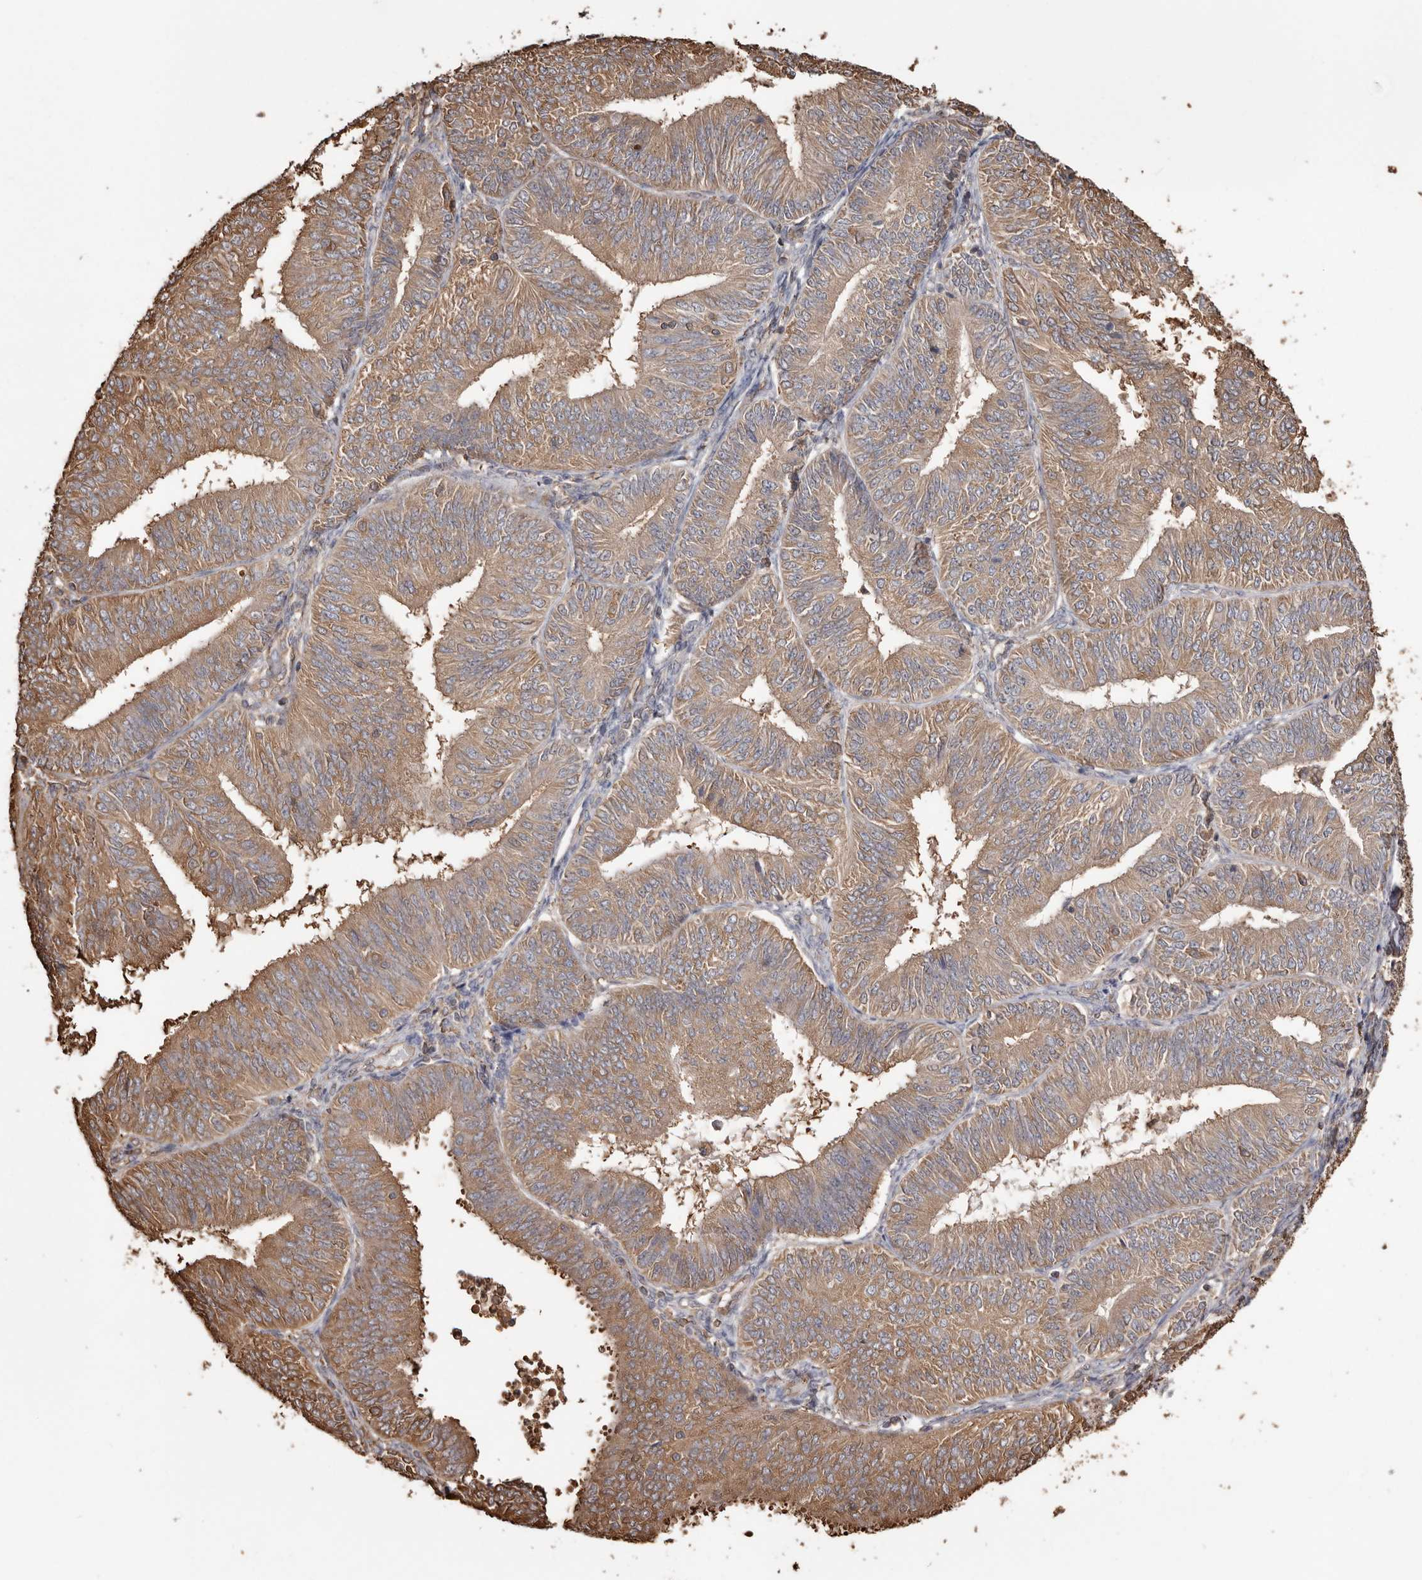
{"staining": {"intensity": "moderate", "quantity": ">75%", "location": "cytoplasmic/membranous"}, "tissue": "endometrial cancer", "cell_type": "Tumor cells", "image_type": "cancer", "snomed": [{"axis": "morphology", "description": "Adenocarcinoma, NOS"}, {"axis": "topography", "description": "Endometrium"}], "caption": "Human endometrial cancer (adenocarcinoma) stained with a brown dye shows moderate cytoplasmic/membranous positive staining in approximately >75% of tumor cells.", "gene": "PKM", "patient": {"sex": "female", "age": 58}}